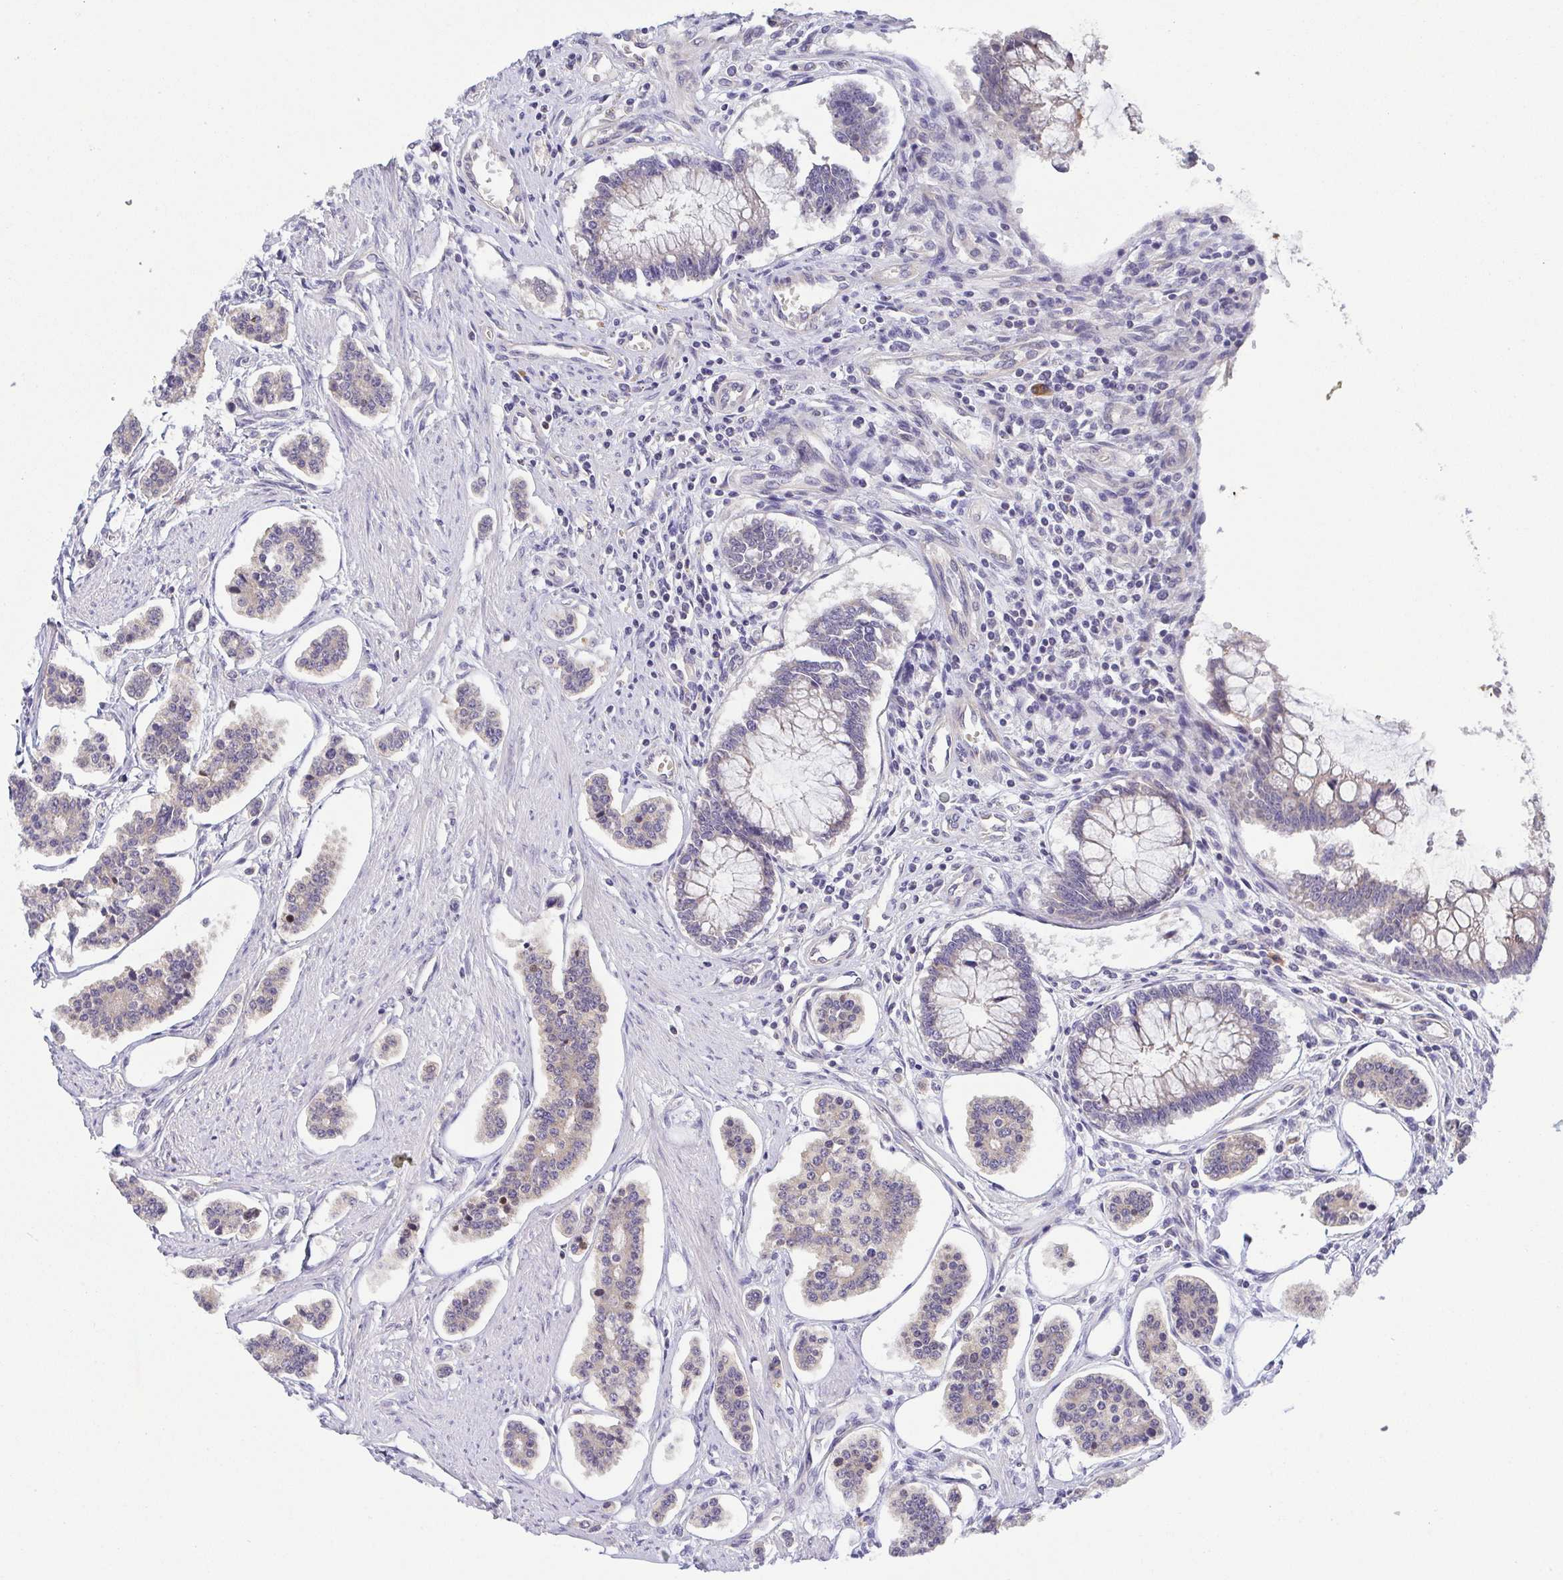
{"staining": {"intensity": "weak", "quantity": ">75%", "location": "cytoplasmic/membranous"}, "tissue": "carcinoid", "cell_type": "Tumor cells", "image_type": "cancer", "snomed": [{"axis": "morphology", "description": "Carcinoid, malignant, NOS"}, {"axis": "topography", "description": "Small intestine"}], "caption": "Approximately >75% of tumor cells in human carcinoid demonstrate weak cytoplasmic/membranous protein expression as visualized by brown immunohistochemical staining.", "gene": "BCL2L1", "patient": {"sex": "female", "age": 65}}